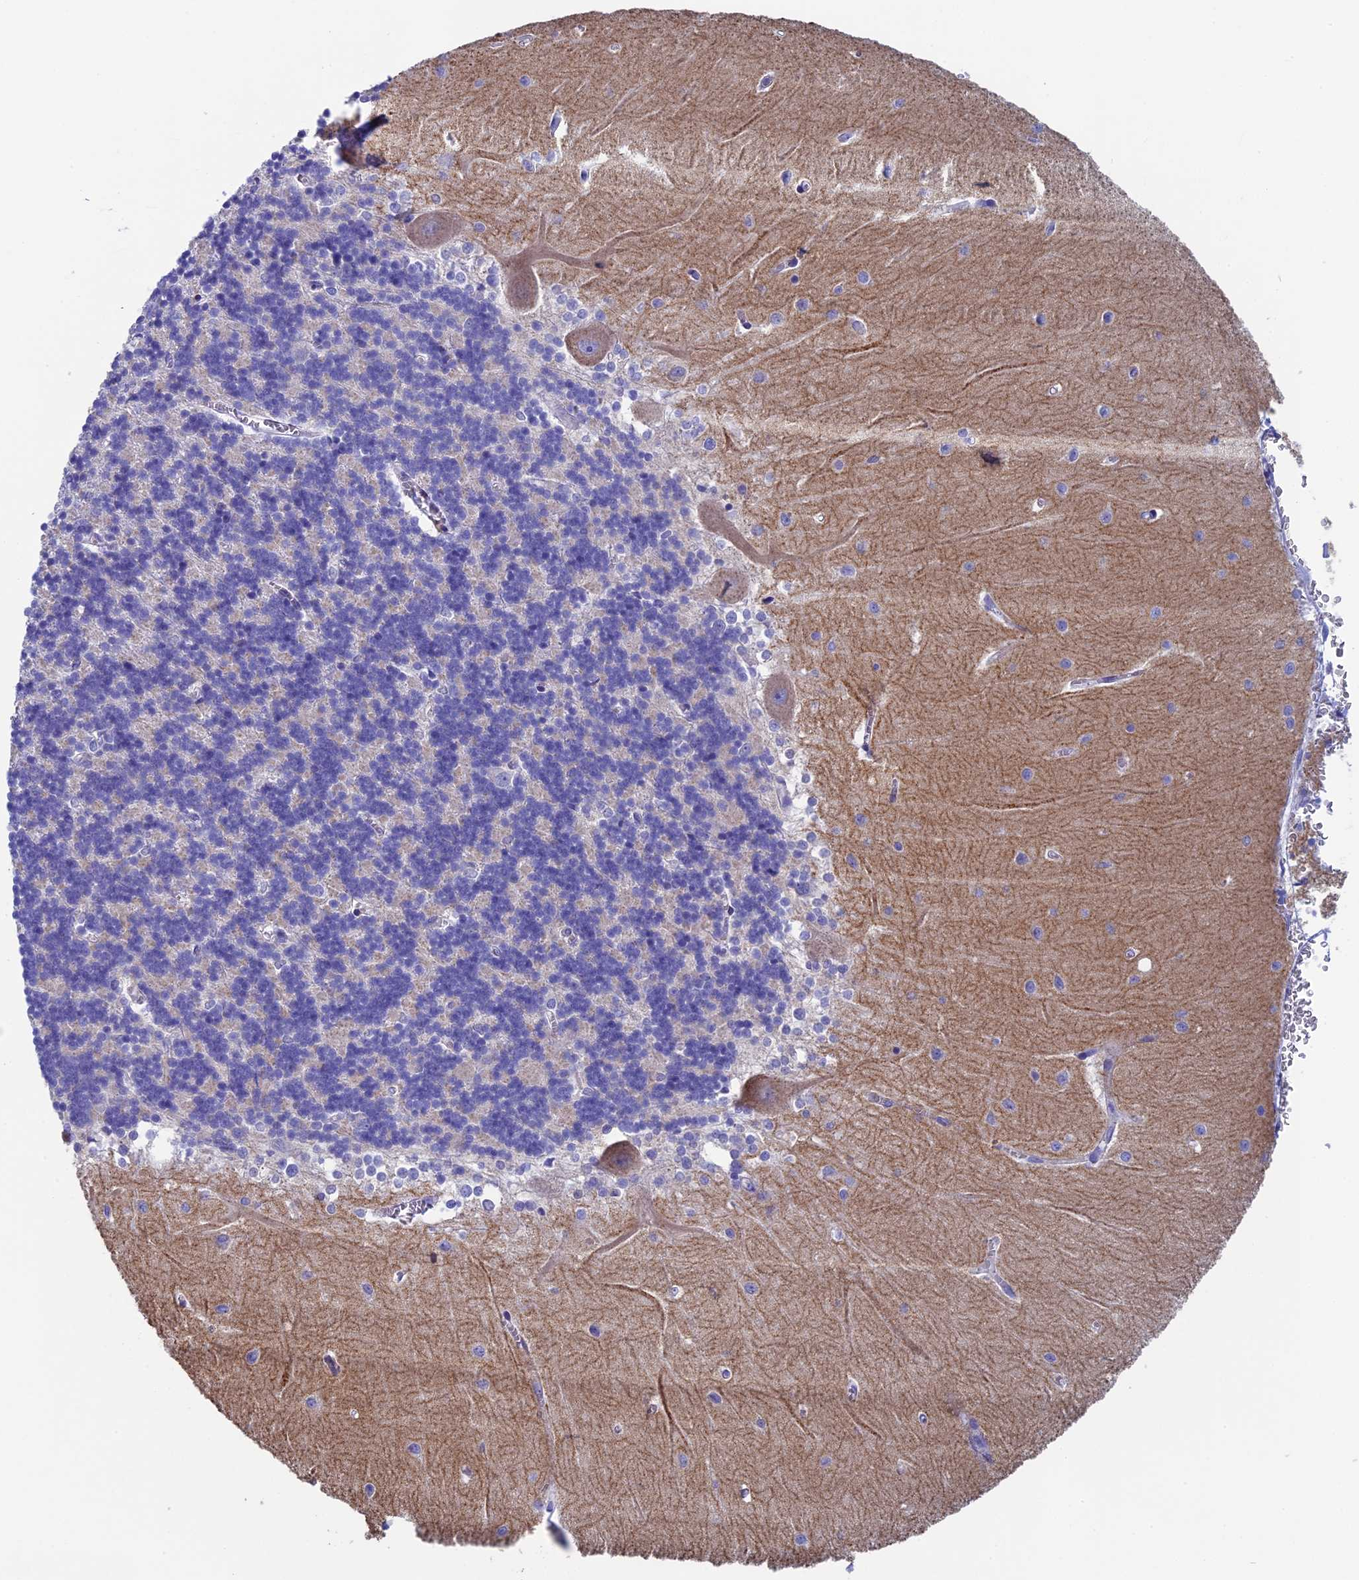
{"staining": {"intensity": "negative", "quantity": "none", "location": "none"}, "tissue": "cerebellum", "cell_type": "Cells in granular layer", "image_type": "normal", "snomed": [{"axis": "morphology", "description": "Normal tissue, NOS"}, {"axis": "topography", "description": "Cerebellum"}], "caption": "A micrograph of human cerebellum is negative for staining in cells in granular layer. Nuclei are stained in blue.", "gene": "SEPTIN1", "patient": {"sex": "male", "age": 37}}